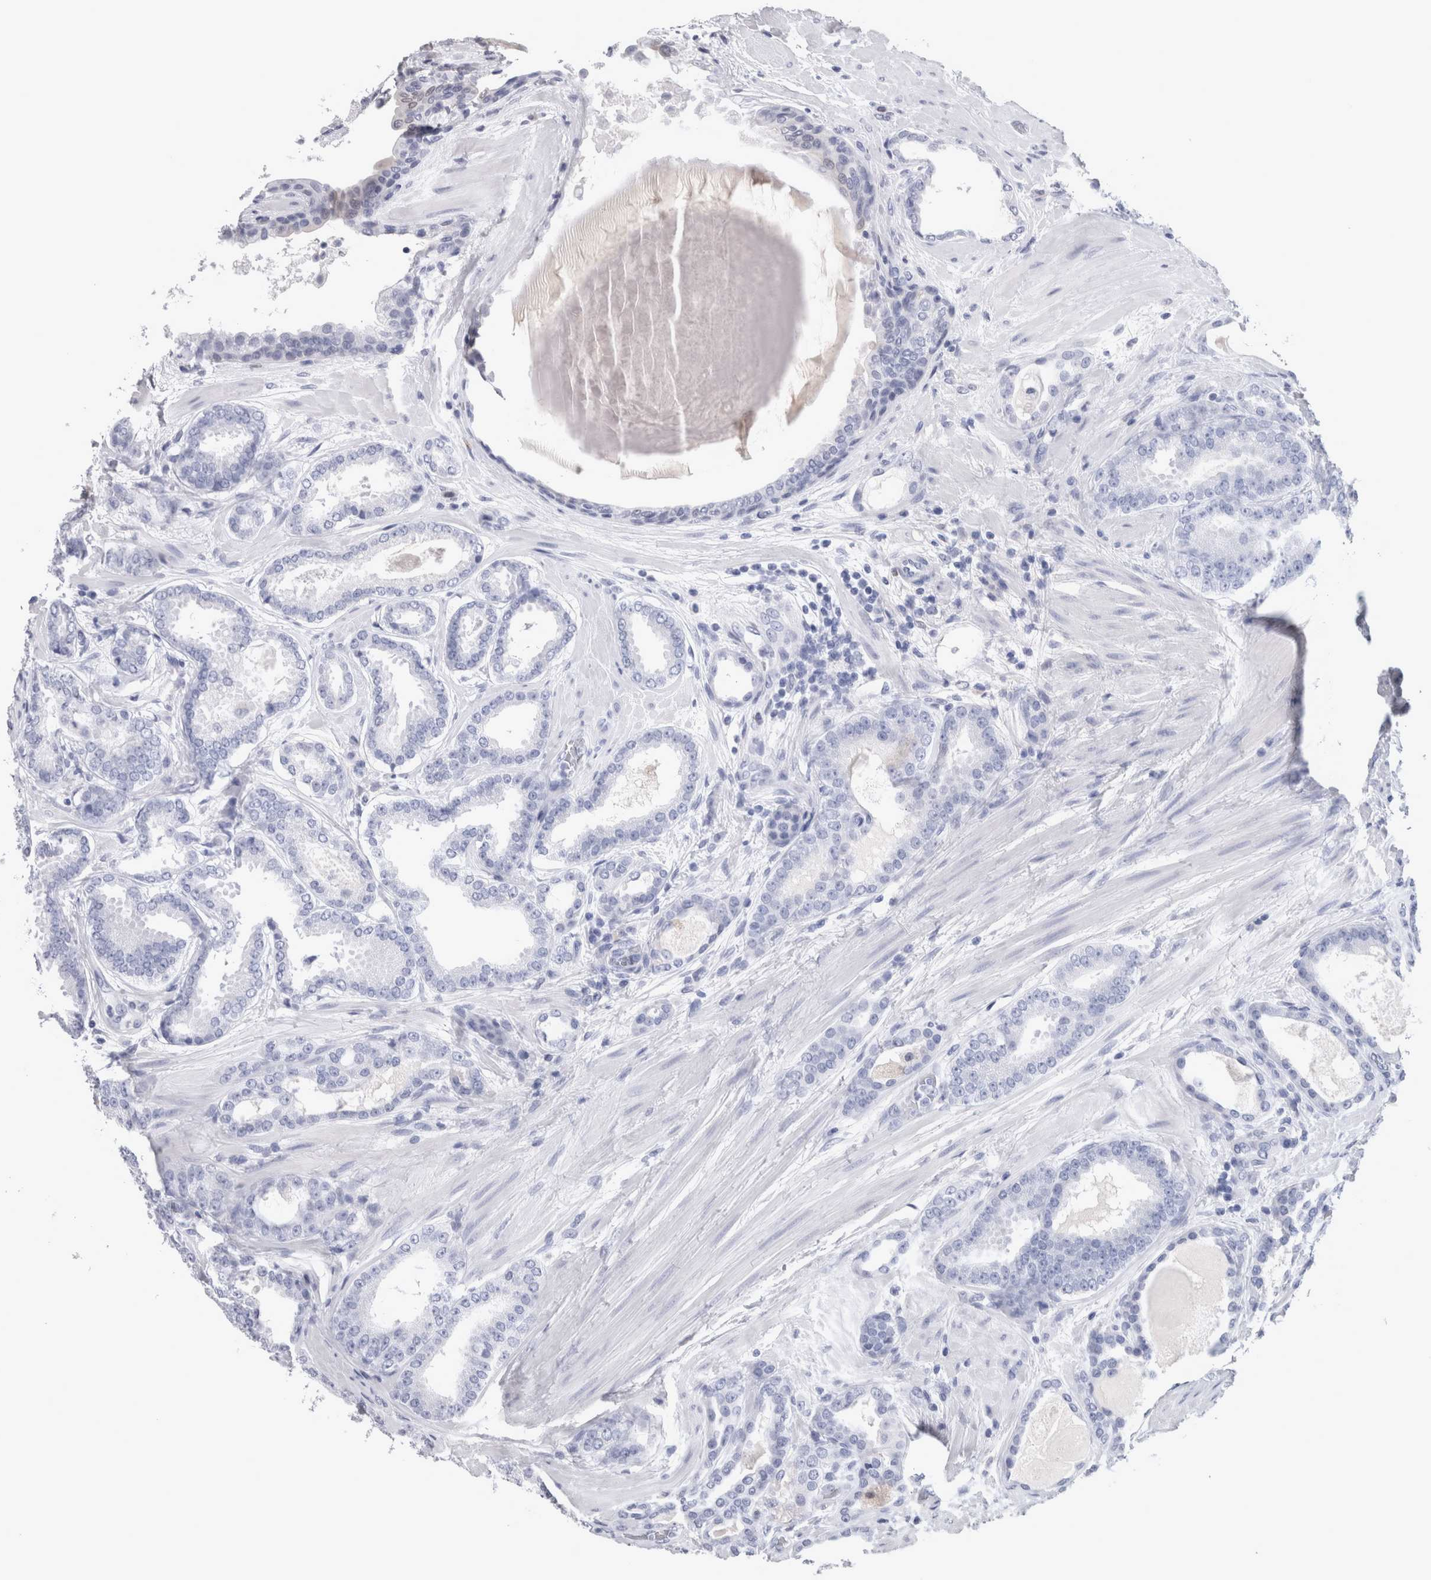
{"staining": {"intensity": "negative", "quantity": "none", "location": "none"}, "tissue": "prostate cancer", "cell_type": "Tumor cells", "image_type": "cancer", "snomed": [{"axis": "morphology", "description": "Adenocarcinoma, High grade"}, {"axis": "topography", "description": "Prostate"}], "caption": "A high-resolution micrograph shows immunohistochemistry staining of prostate cancer (high-grade adenocarcinoma), which reveals no significant staining in tumor cells.", "gene": "CA8", "patient": {"sex": "male", "age": 60}}